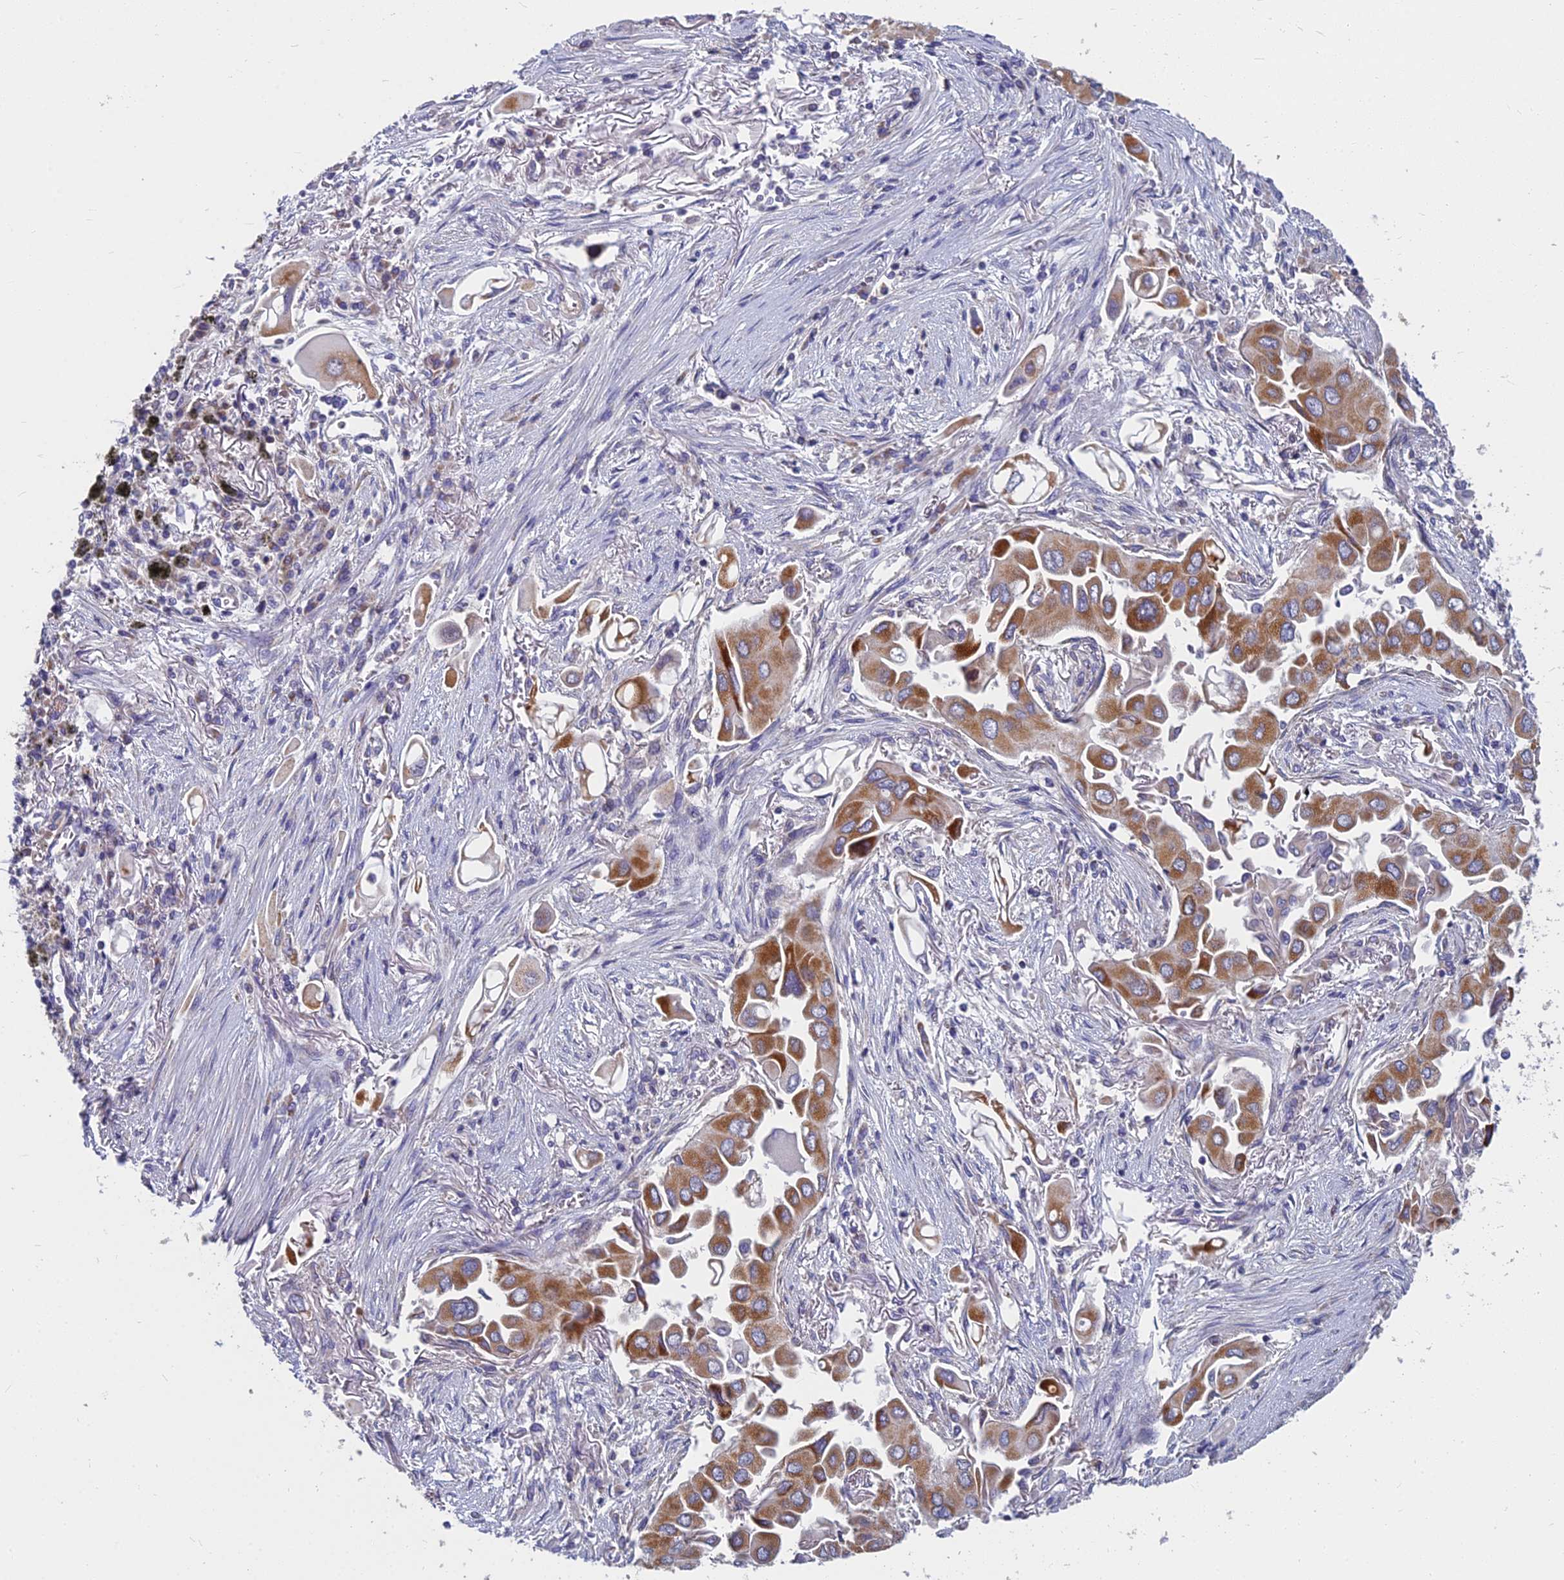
{"staining": {"intensity": "moderate", "quantity": ">75%", "location": "cytoplasmic/membranous"}, "tissue": "lung cancer", "cell_type": "Tumor cells", "image_type": "cancer", "snomed": [{"axis": "morphology", "description": "Adenocarcinoma, NOS"}, {"axis": "topography", "description": "Lung"}], "caption": "Moderate cytoplasmic/membranous positivity is seen in about >75% of tumor cells in lung cancer (adenocarcinoma).", "gene": "COX20", "patient": {"sex": "female", "age": 76}}